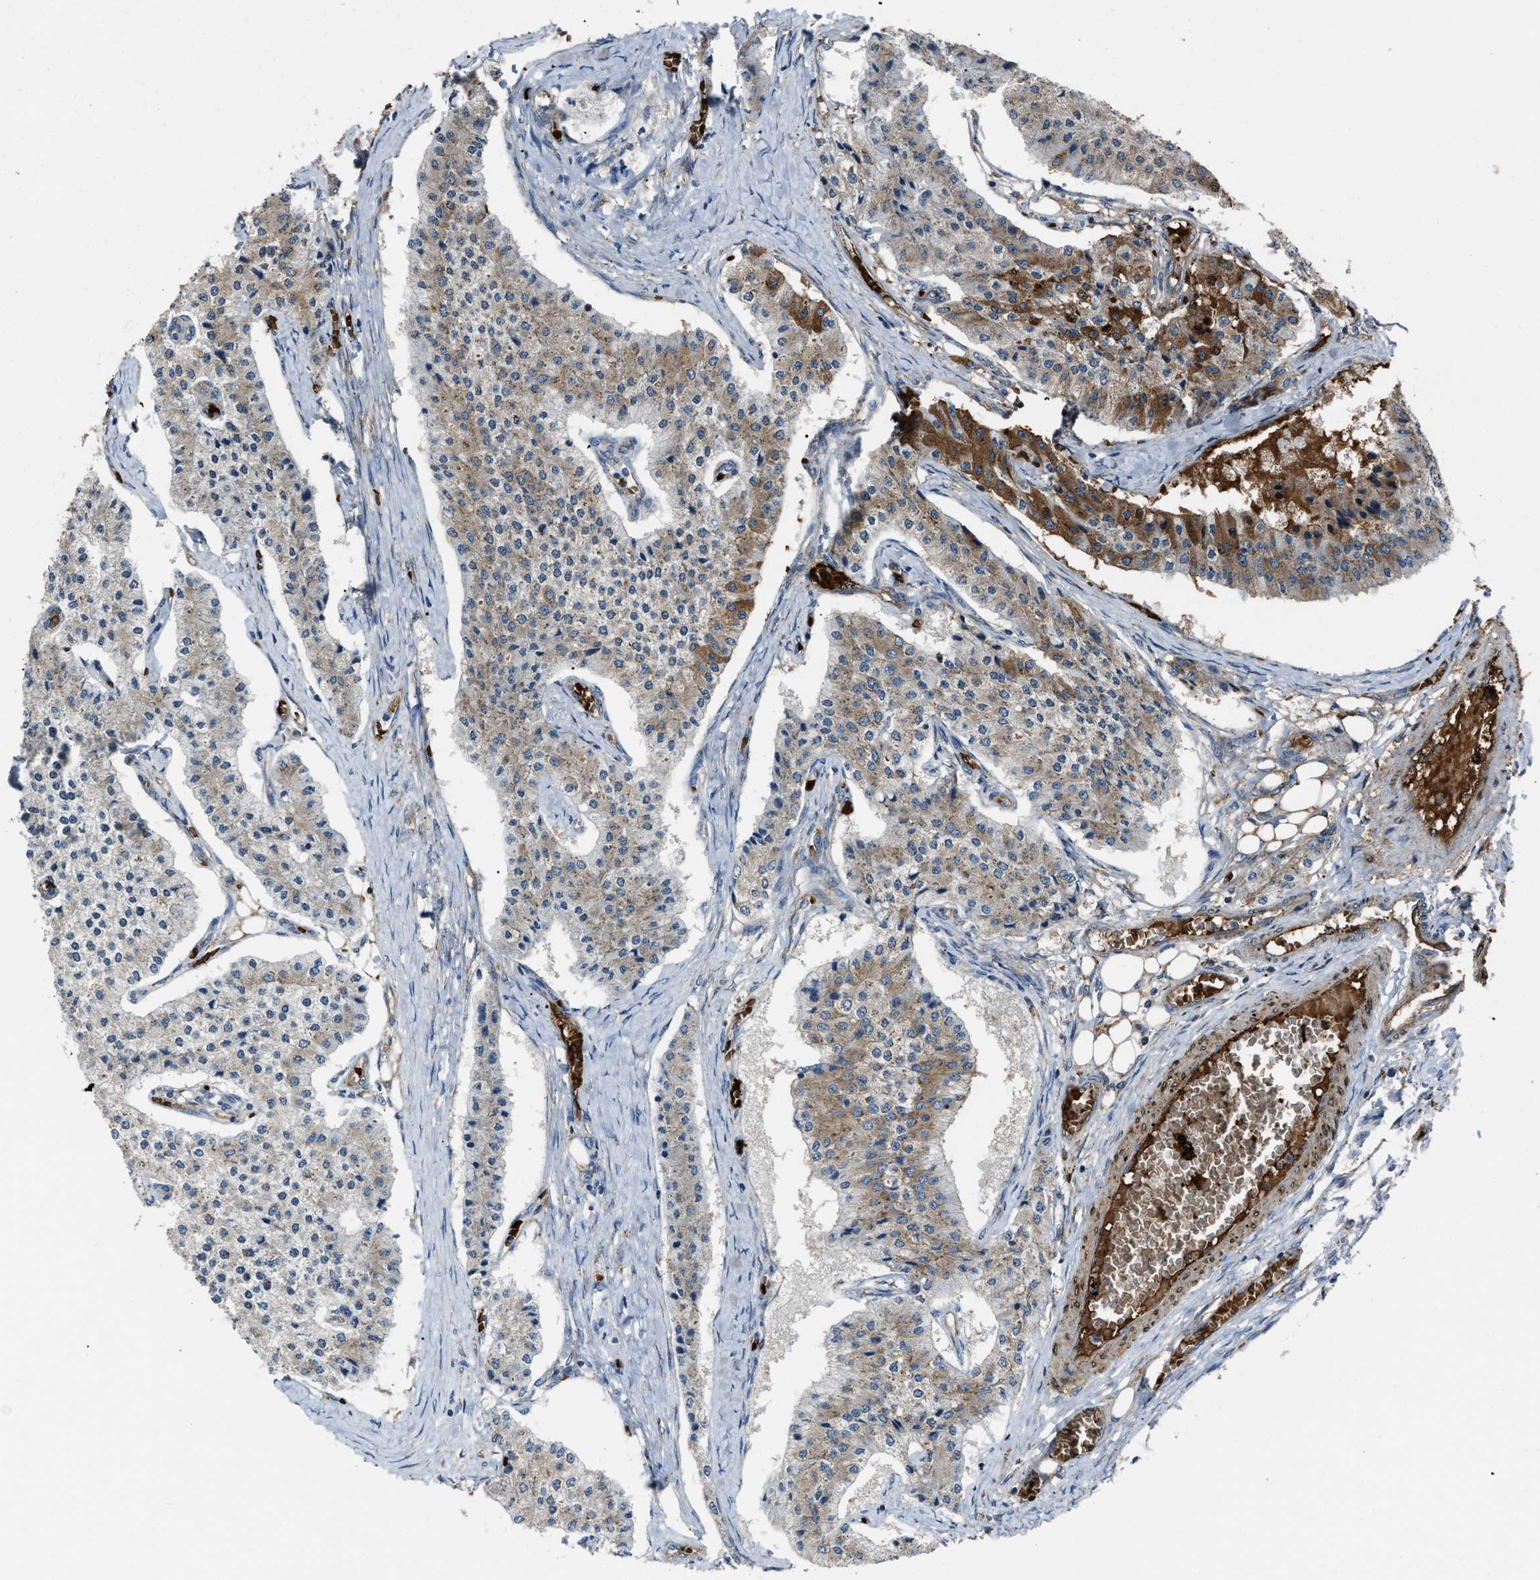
{"staining": {"intensity": "moderate", "quantity": "25%-75%", "location": "cytoplasmic/membranous"}, "tissue": "carcinoid", "cell_type": "Tumor cells", "image_type": "cancer", "snomed": [{"axis": "morphology", "description": "Carcinoid, malignant, NOS"}, {"axis": "topography", "description": "Colon"}], "caption": "IHC (DAB) staining of carcinoid exhibits moderate cytoplasmic/membranous protein positivity in approximately 25%-75% of tumor cells.", "gene": "SELENOM", "patient": {"sex": "female", "age": 52}}